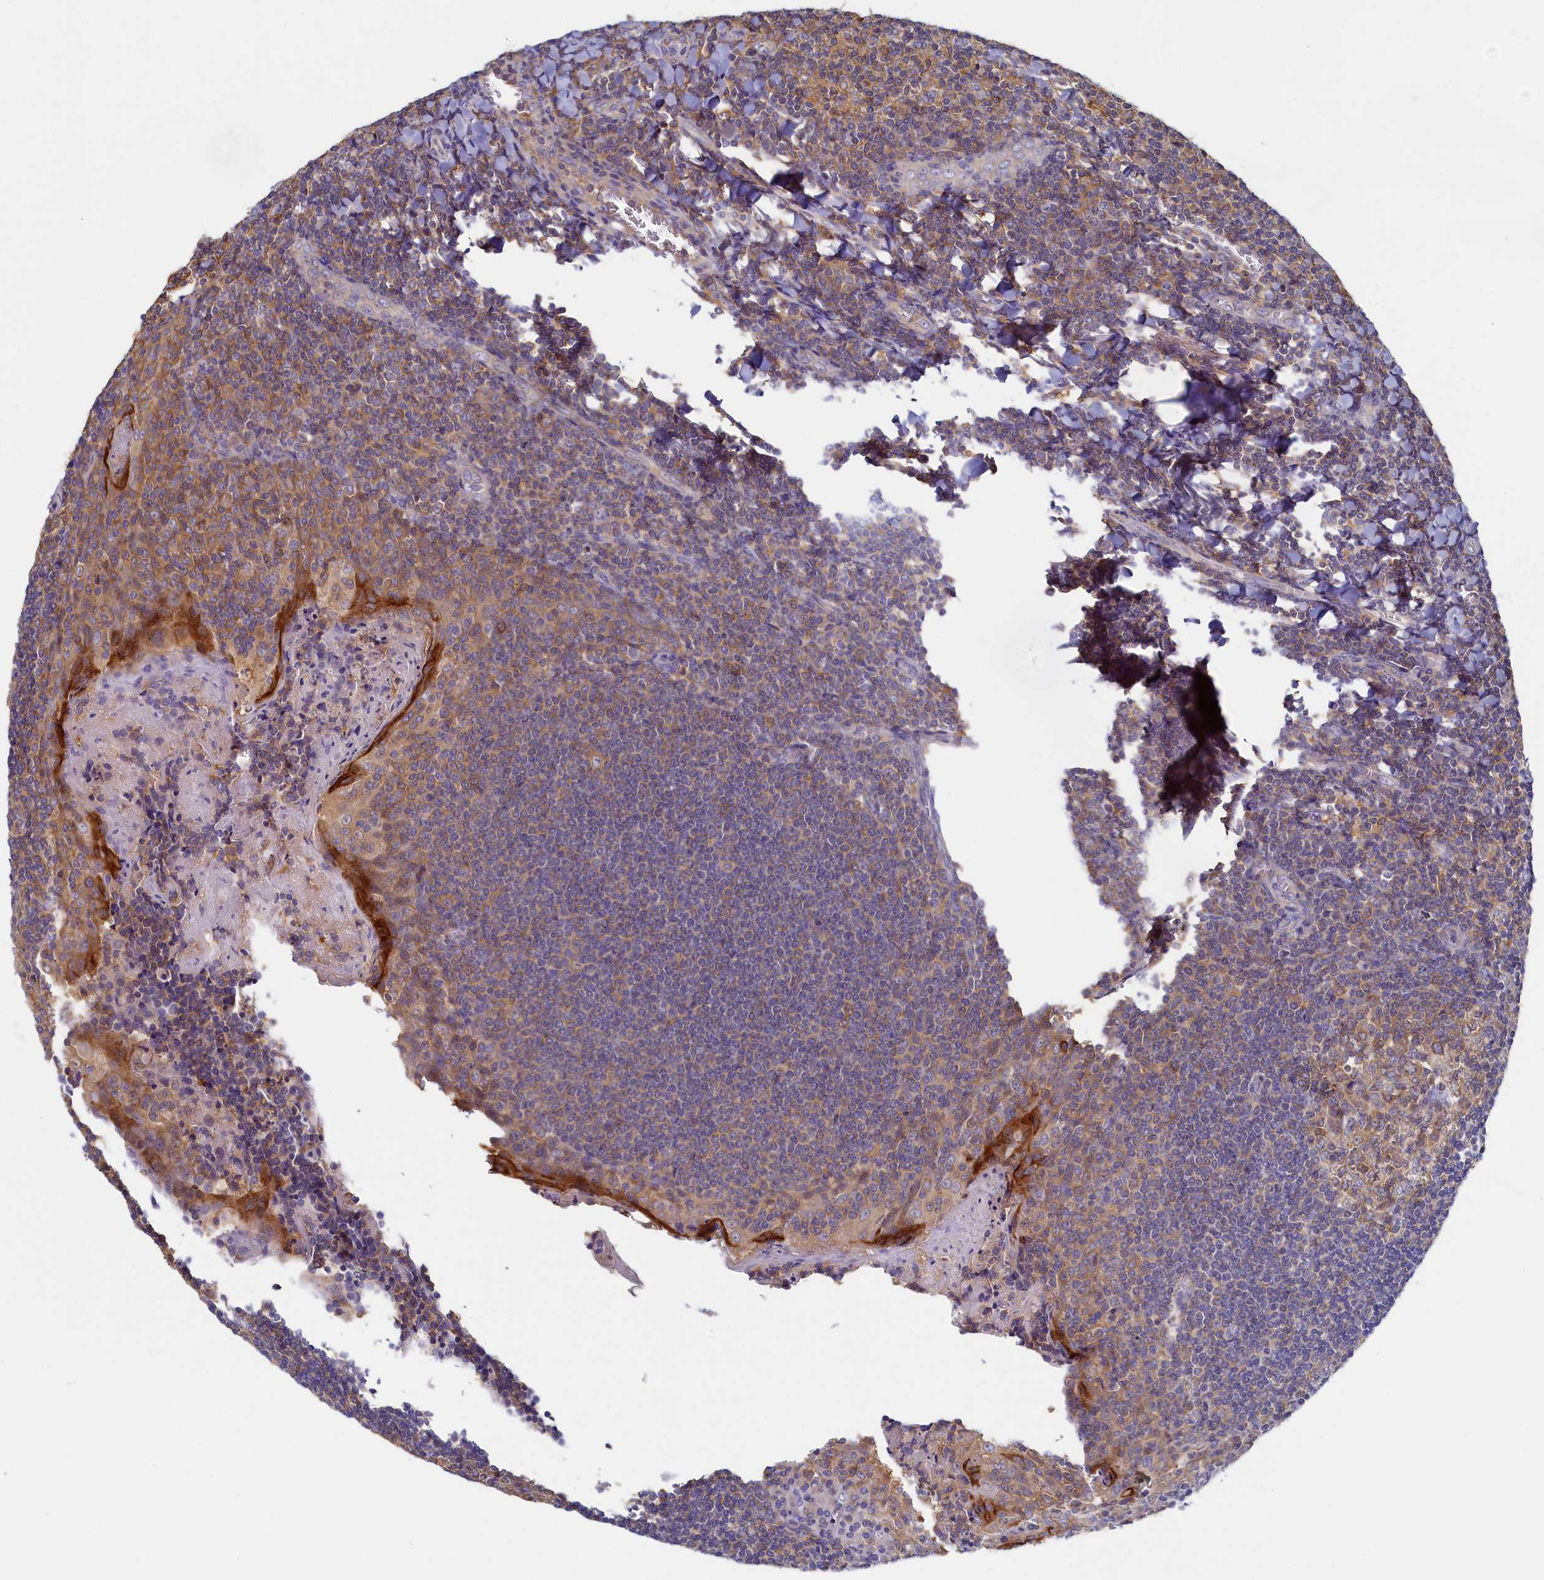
{"staining": {"intensity": "moderate", "quantity": ">75%", "location": "cytoplasmic/membranous"}, "tissue": "tonsil", "cell_type": "Germinal center cells", "image_type": "normal", "snomed": [{"axis": "morphology", "description": "Normal tissue, NOS"}, {"axis": "topography", "description": "Tonsil"}], "caption": "Immunohistochemistry micrograph of unremarkable tonsil: human tonsil stained using immunohistochemistry displays medium levels of moderate protein expression localized specifically in the cytoplasmic/membranous of germinal center cells, appearing as a cytoplasmic/membranous brown color.", "gene": "TIMM8B", "patient": {"sex": "male", "age": 27}}